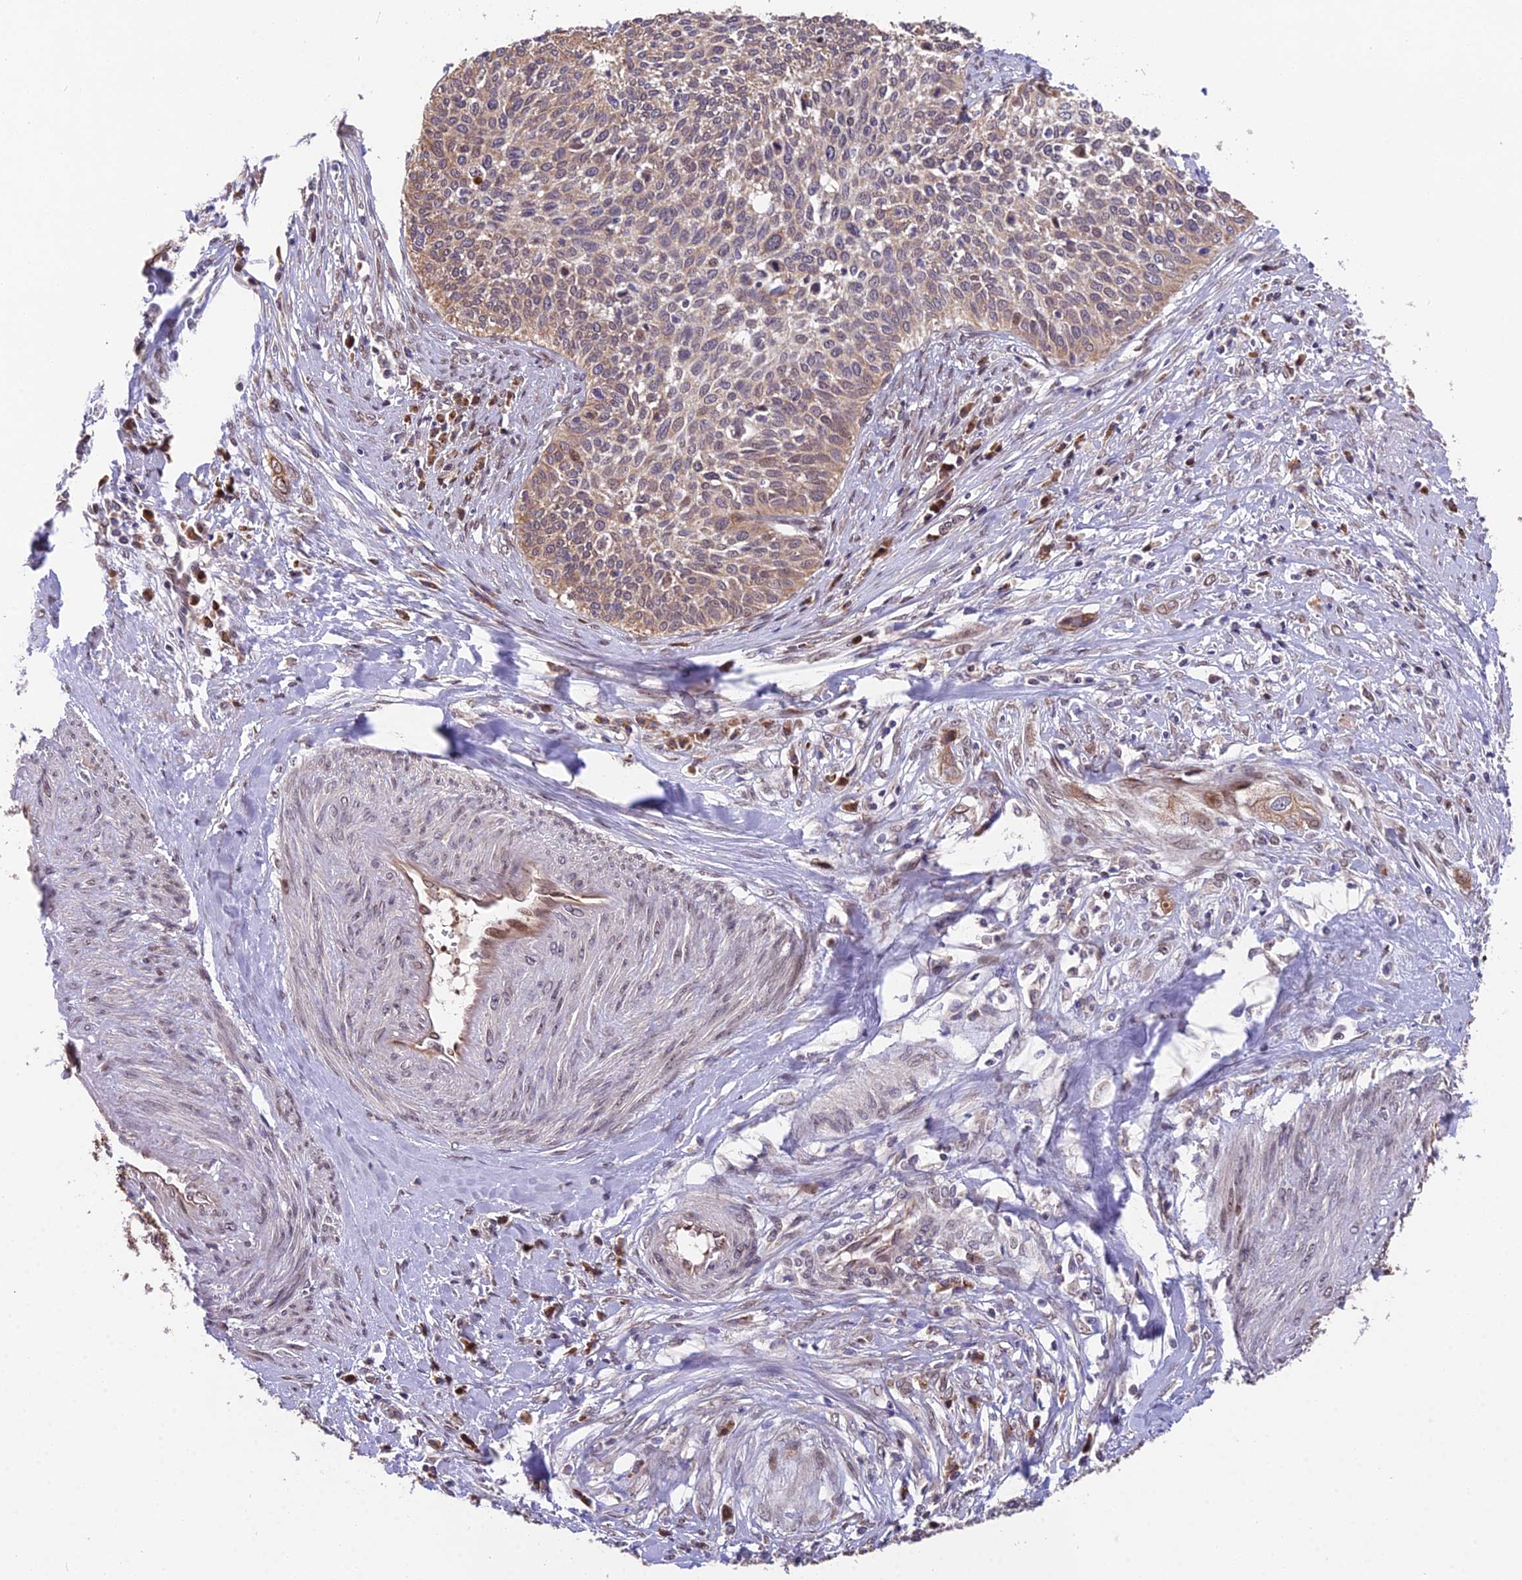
{"staining": {"intensity": "moderate", "quantity": "25%-75%", "location": "cytoplasmic/membranous,nuclear"}, "tissue": "cervical cancer", "cell_type": "Tumor cells", "image_type": "cancer", "snomed": [{"axis": "morphology", "description": "Squamous cell carcinoma, NOS"}, {"axis": "topography", "description": "Cervix"}], "caption": "Immunohistochemistry histopathology image of cervical squamous cell carcinoma stained for a protein (brown), which exhibits medium levels of moderate cytoplasmic/membranous and nuclear expression in about 25%-75% of tumor cells.", "gene": "CYP2R1", "patient": {"sex": "female", "age": 34}}